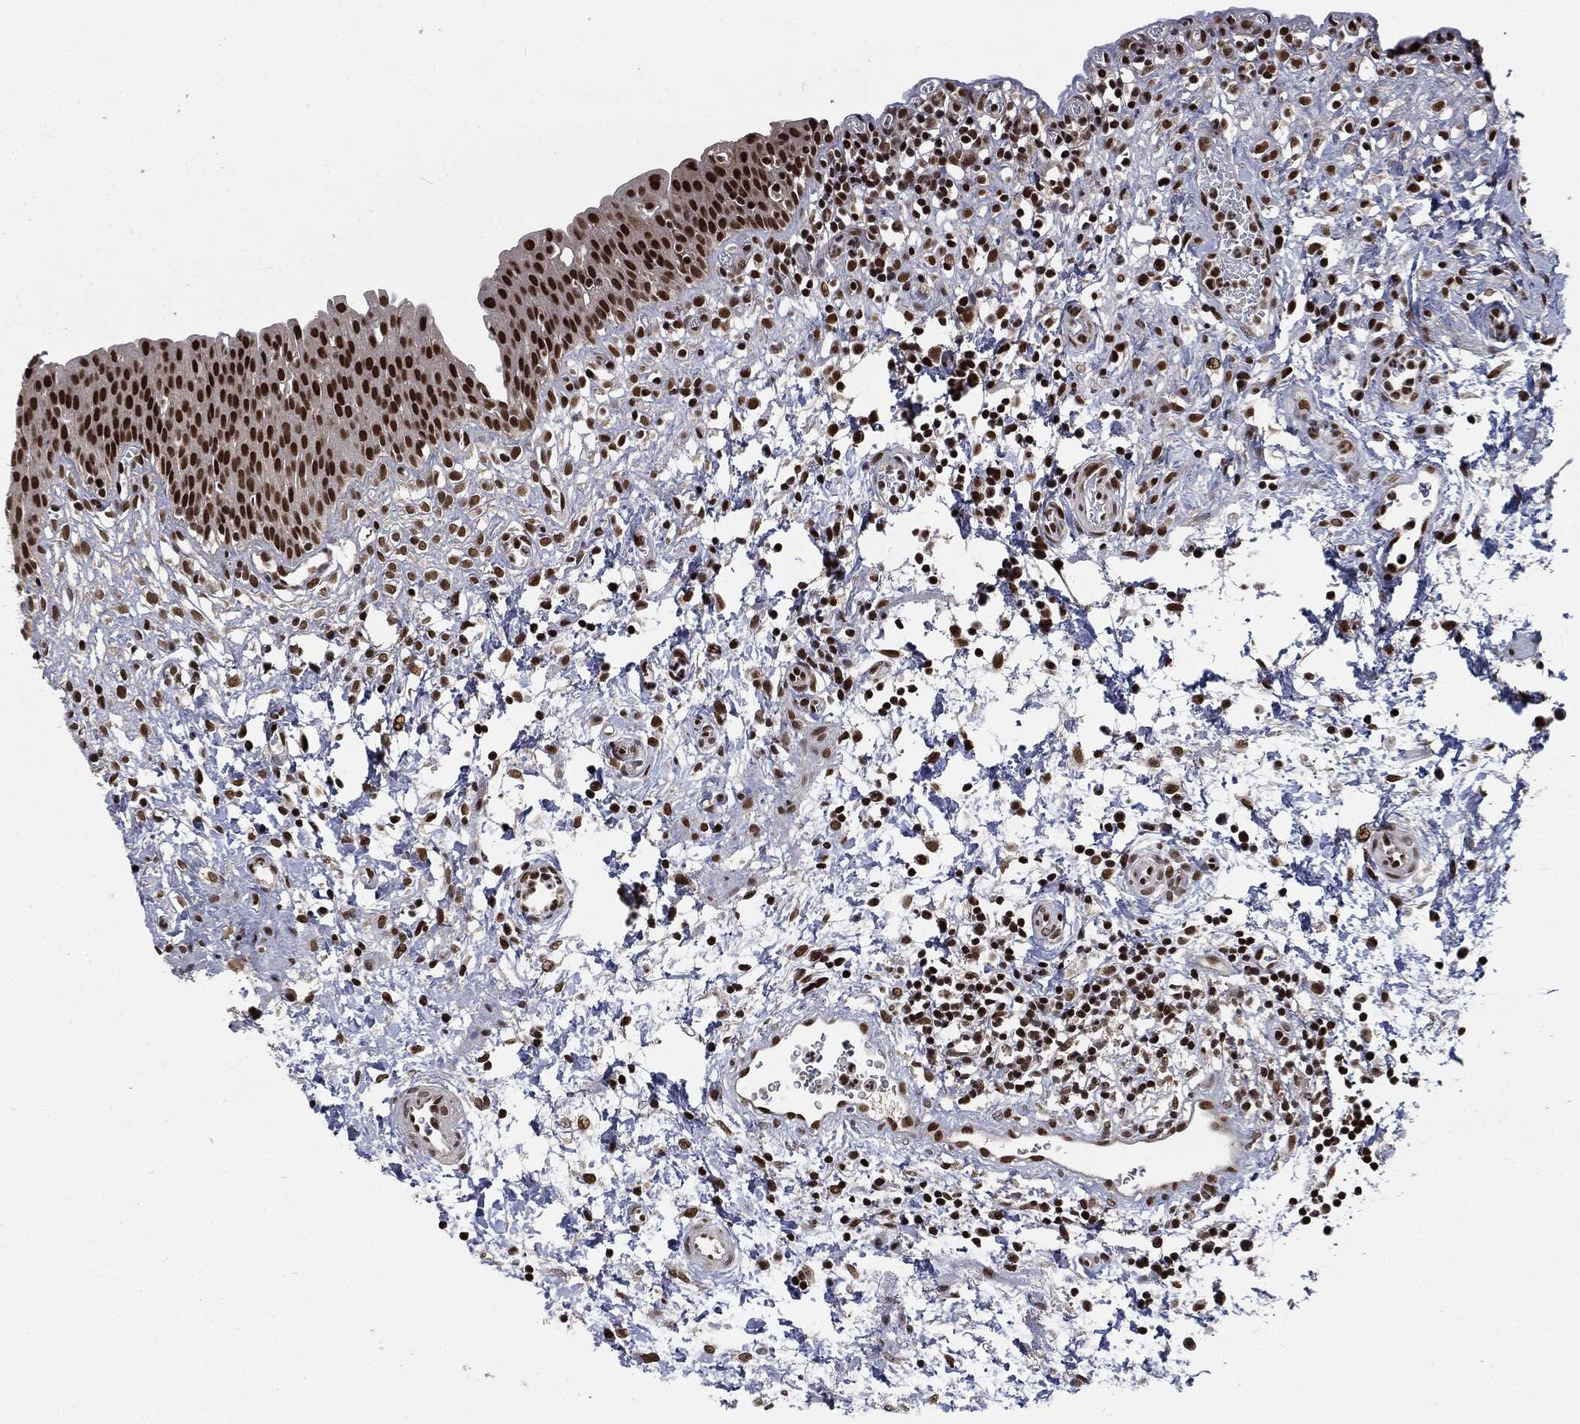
{"staining": {"intensity": "strong", "quantity": ">75%", "location": "nuclear"}, "tissue": "urinary bladder", "cell_type": "Urothelial cells", "image_type": "normal", "snomed": [{"axis": "morphology", "description": "Normal tissue, NOS"}, {"axis": "topography", "description": "Urinary bladder"}], "caption": "Immunohistochemistry (IHC) of unremarkable urinary bladder demonstrates high levels of strong nuclear positivity in approximately >75% of urothelial cells.", "gene": "DPH2", "patient": {"sex": "male", "age": 37}}